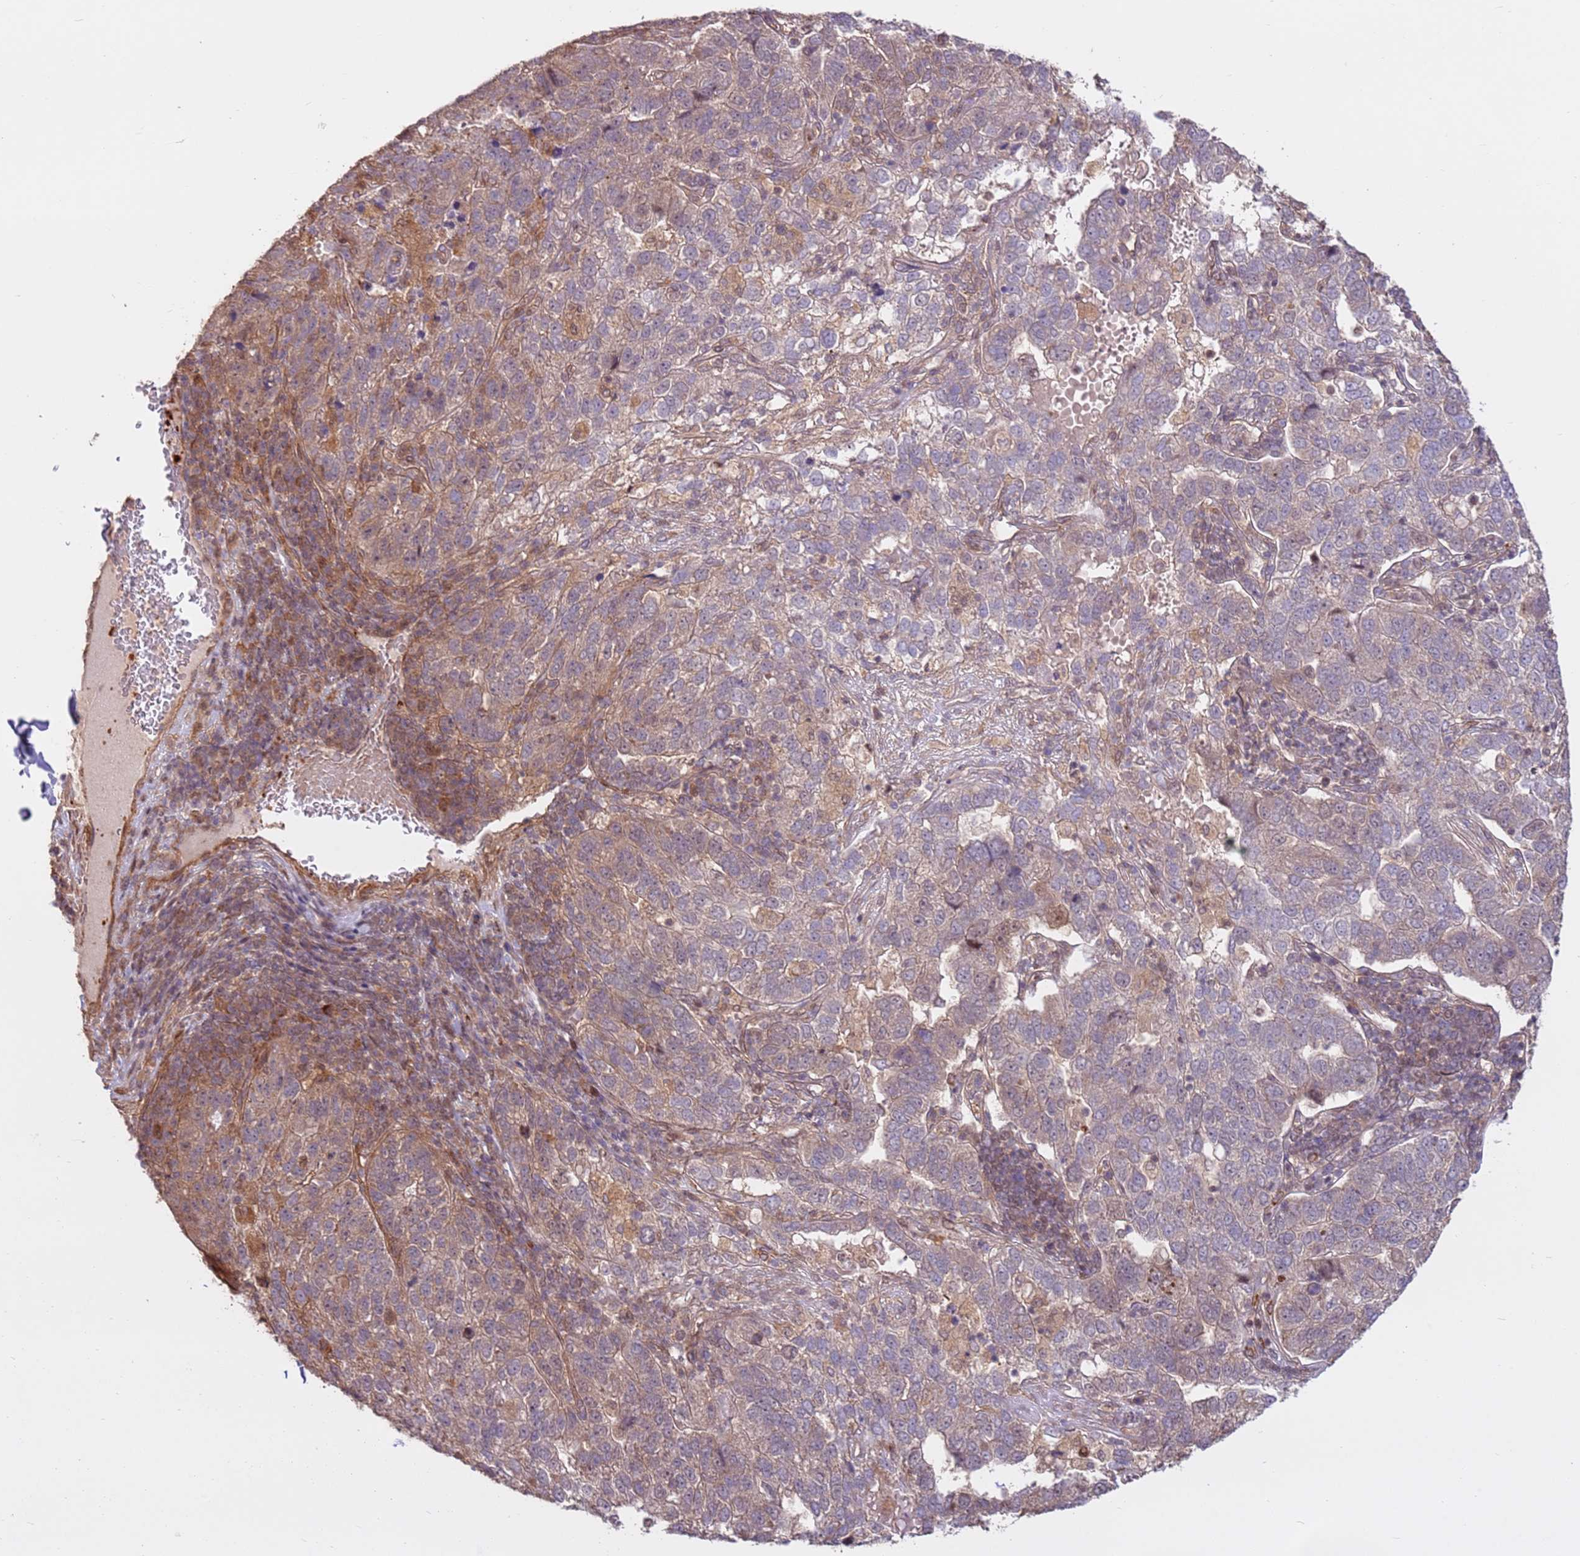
{"staining": {"intensity": "weak", "quantity": "25%-75%", "location": "cytoplasmic/membranous"}, "tissue": "pancreatic cancer", "cell_type": "Tumor cells", "image_type": "cancer", "snomed": [{"axis": "morphology", "description": "Adenocarcinoma, NOS"}, {"axis": "topography", "description": "Pancreas"}], "caption": "High-power microscopy captured an immunohistochemistry micrograph of pancreatic cancer (adenocarcinoma), revealing weak cytoplasmic/membranous positivity in about 25%-75% of tumor cells. Nuclei are stained in blue.", "gene": "CCDC112", "patient": {"sex": "female", "age": 61}}